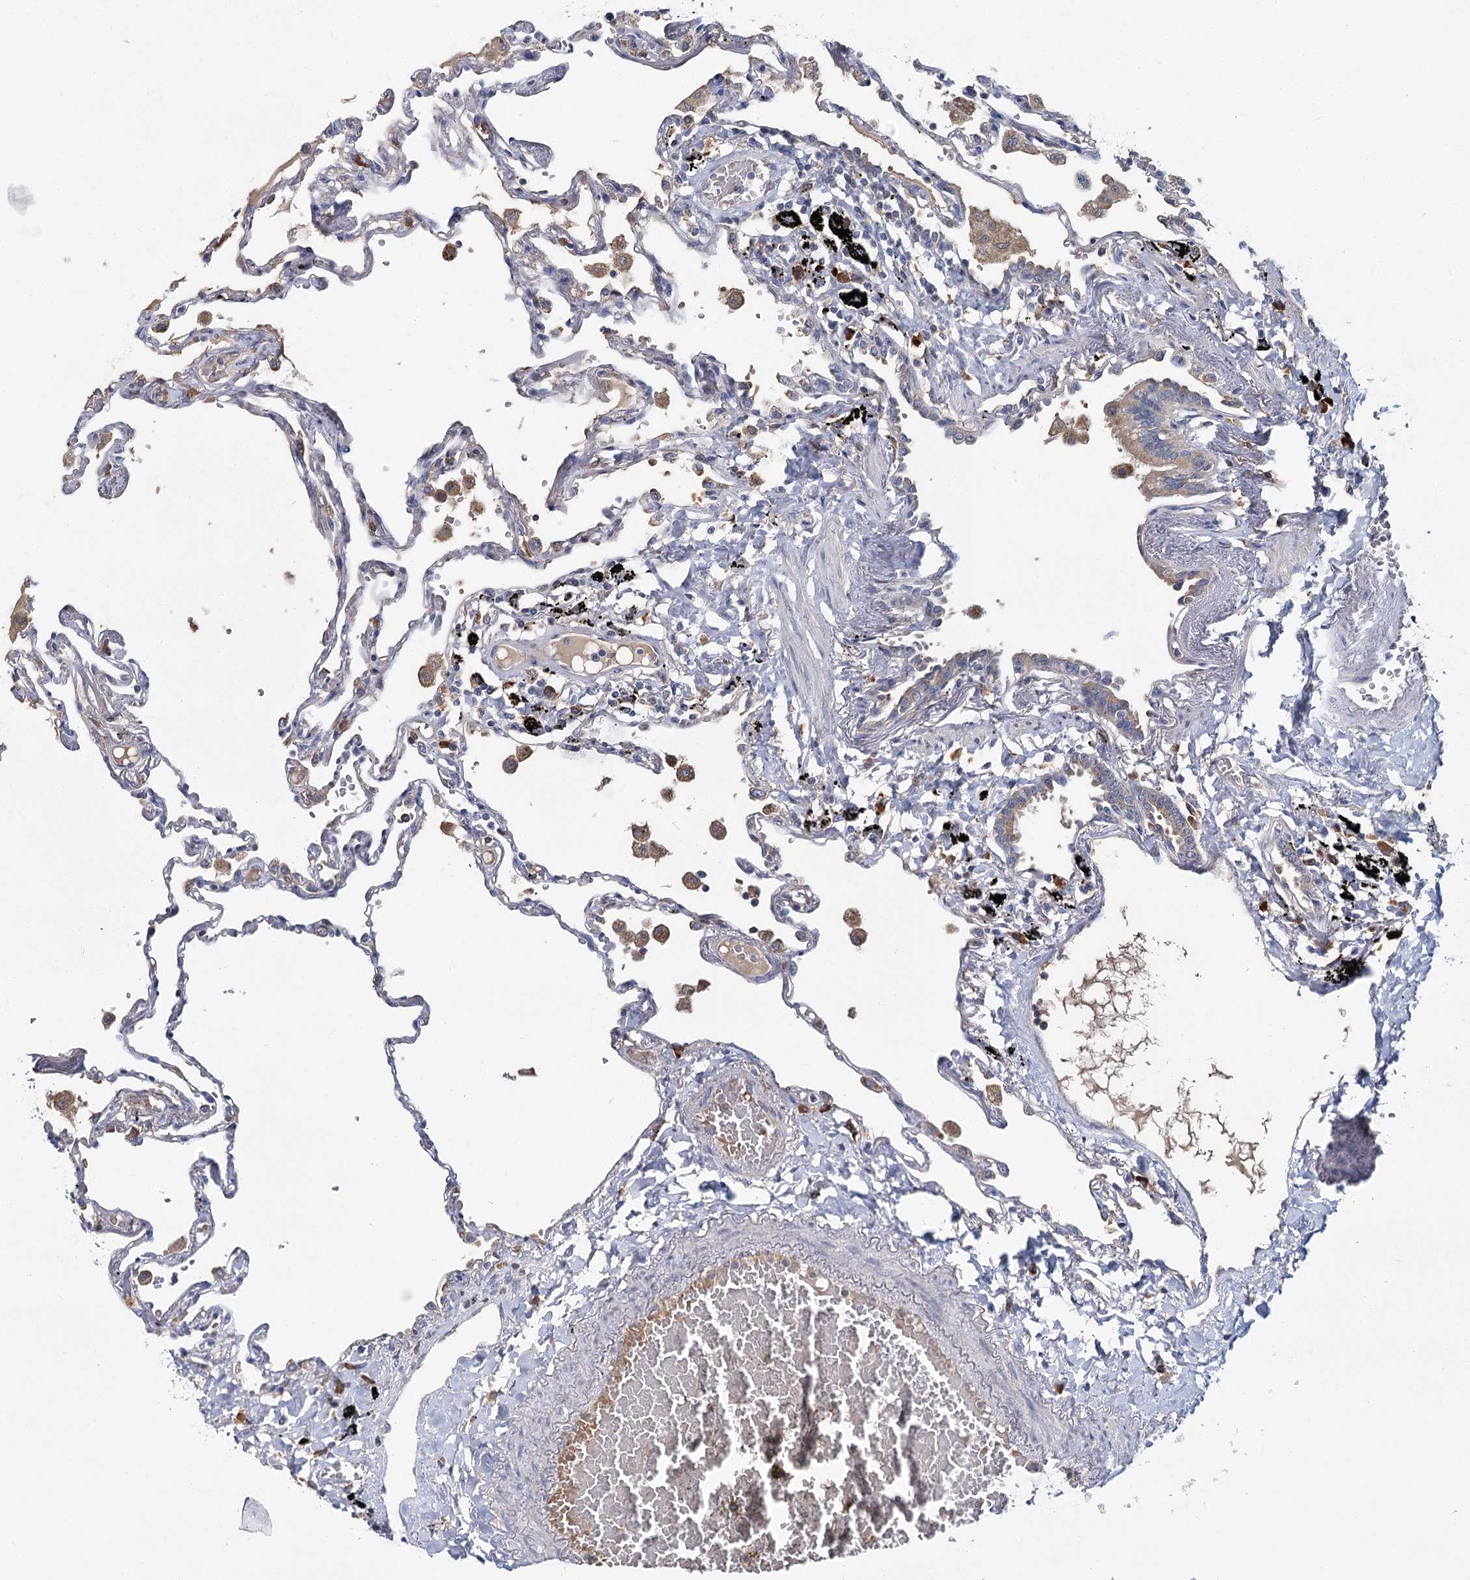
{"staining": {"intensity": "negative", "quantity": "none", "location": "none"}, "tissue": "lung", "cell_type": "Alveolar cells", "image_type": "normal", "snomed": [{"axis": "morphology", "description": "Normal tissue, NOS"}, {"axis": "topography", "description": "Lung"}], "caption": "The photomicrograph exhibits no significant positivity in alveolar cells of lung. Brightfield microscopy of IHC stained with DAB (3,3'-diaminobenzidine) (brown) and hematoxylin (blue), captured at high magnification.", "gene": "ANKRD16", "patient": {"sex": "female", "age": 67}}